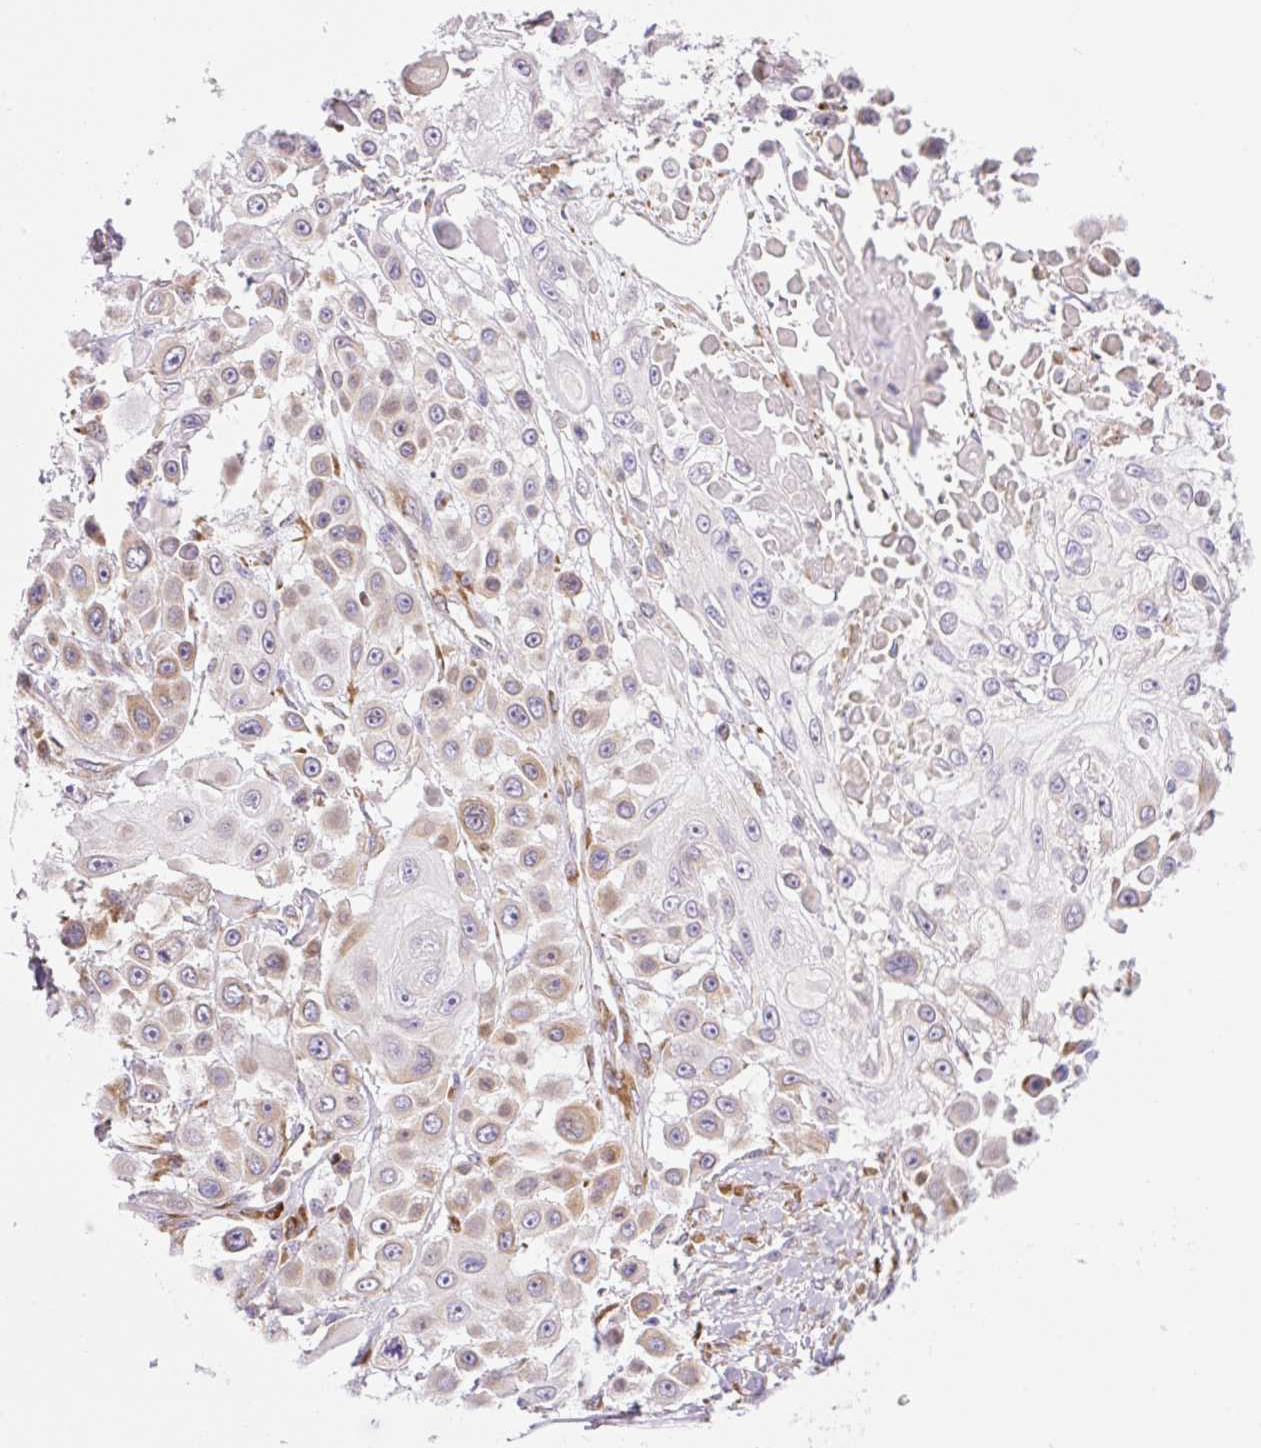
{"staining": {"intensity": "weak", "quantity": "<25%", "location": "cytoplasmic/membranous"}, "tissue": "skin cancer", "cell_type": "Tumor cells", "image_type": "cancer", "snomed": [{"axis": "morphology", "description": "Squamous cell carcinoma, NOS"}, {"axis": "topography", "description": "Skin"}], "caption": "Squamous cell carcinoma (skin) stained for a protein using IHC demonstrates no positivity tumor cells.", "gene": "RAB30", "patient": {"sex": "male", "age": 67}}